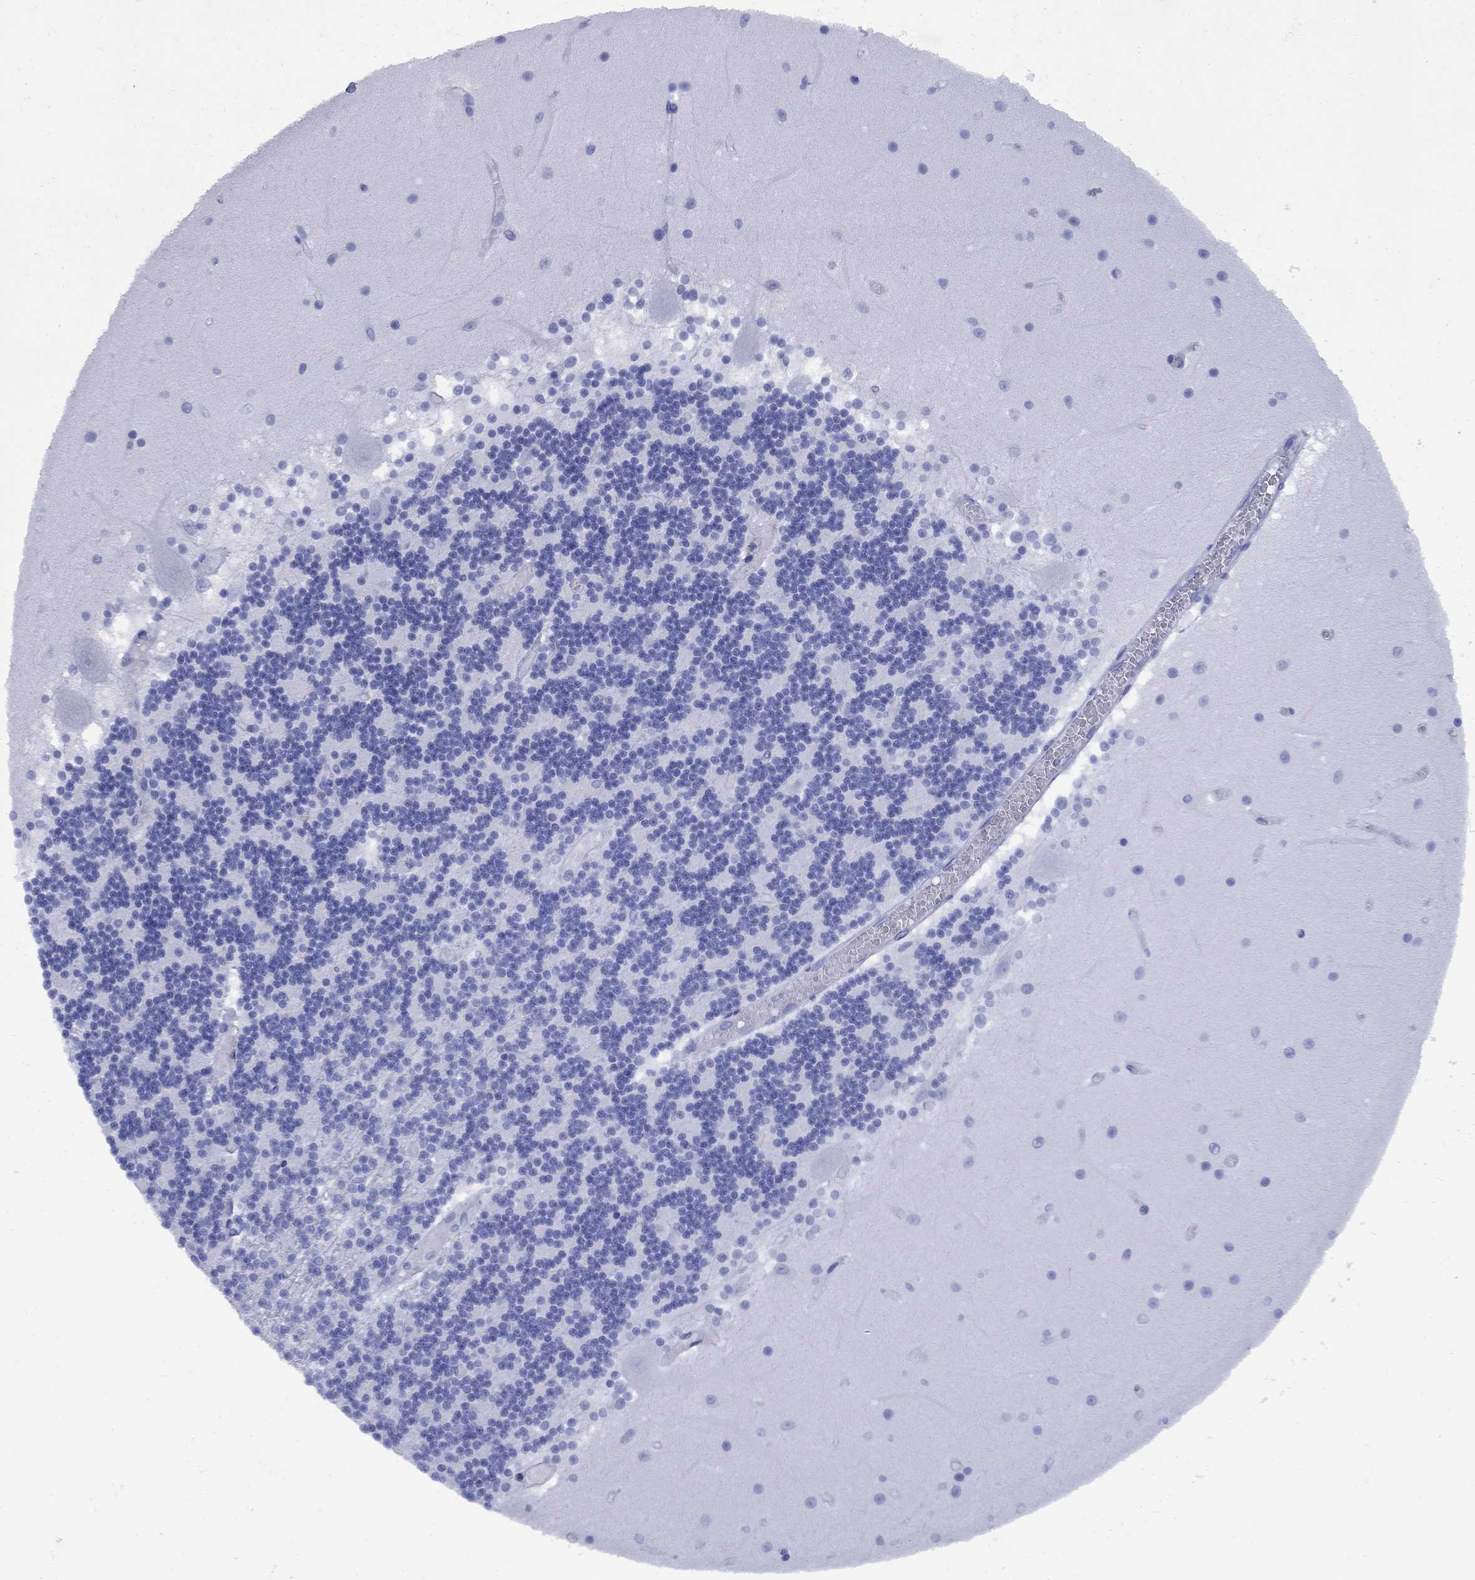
{"staining": {"intensity": "negative", "quantity": "none", "location": "none"}, "tissue": "cerebellum", "cell_type": "Cells in granular layer", "image_type": "normal", "snomed": [{"axis": "morphology", "description": "Normal tissue, NOS"}, {"axis": "topography", "description": "Cerebellum"}], "caption": "IHC of benign human cerebellum demonstrates no expression in cells in granular layer.", "gene": "CD1A", "patient": {"sex": "female", "age": 28}}